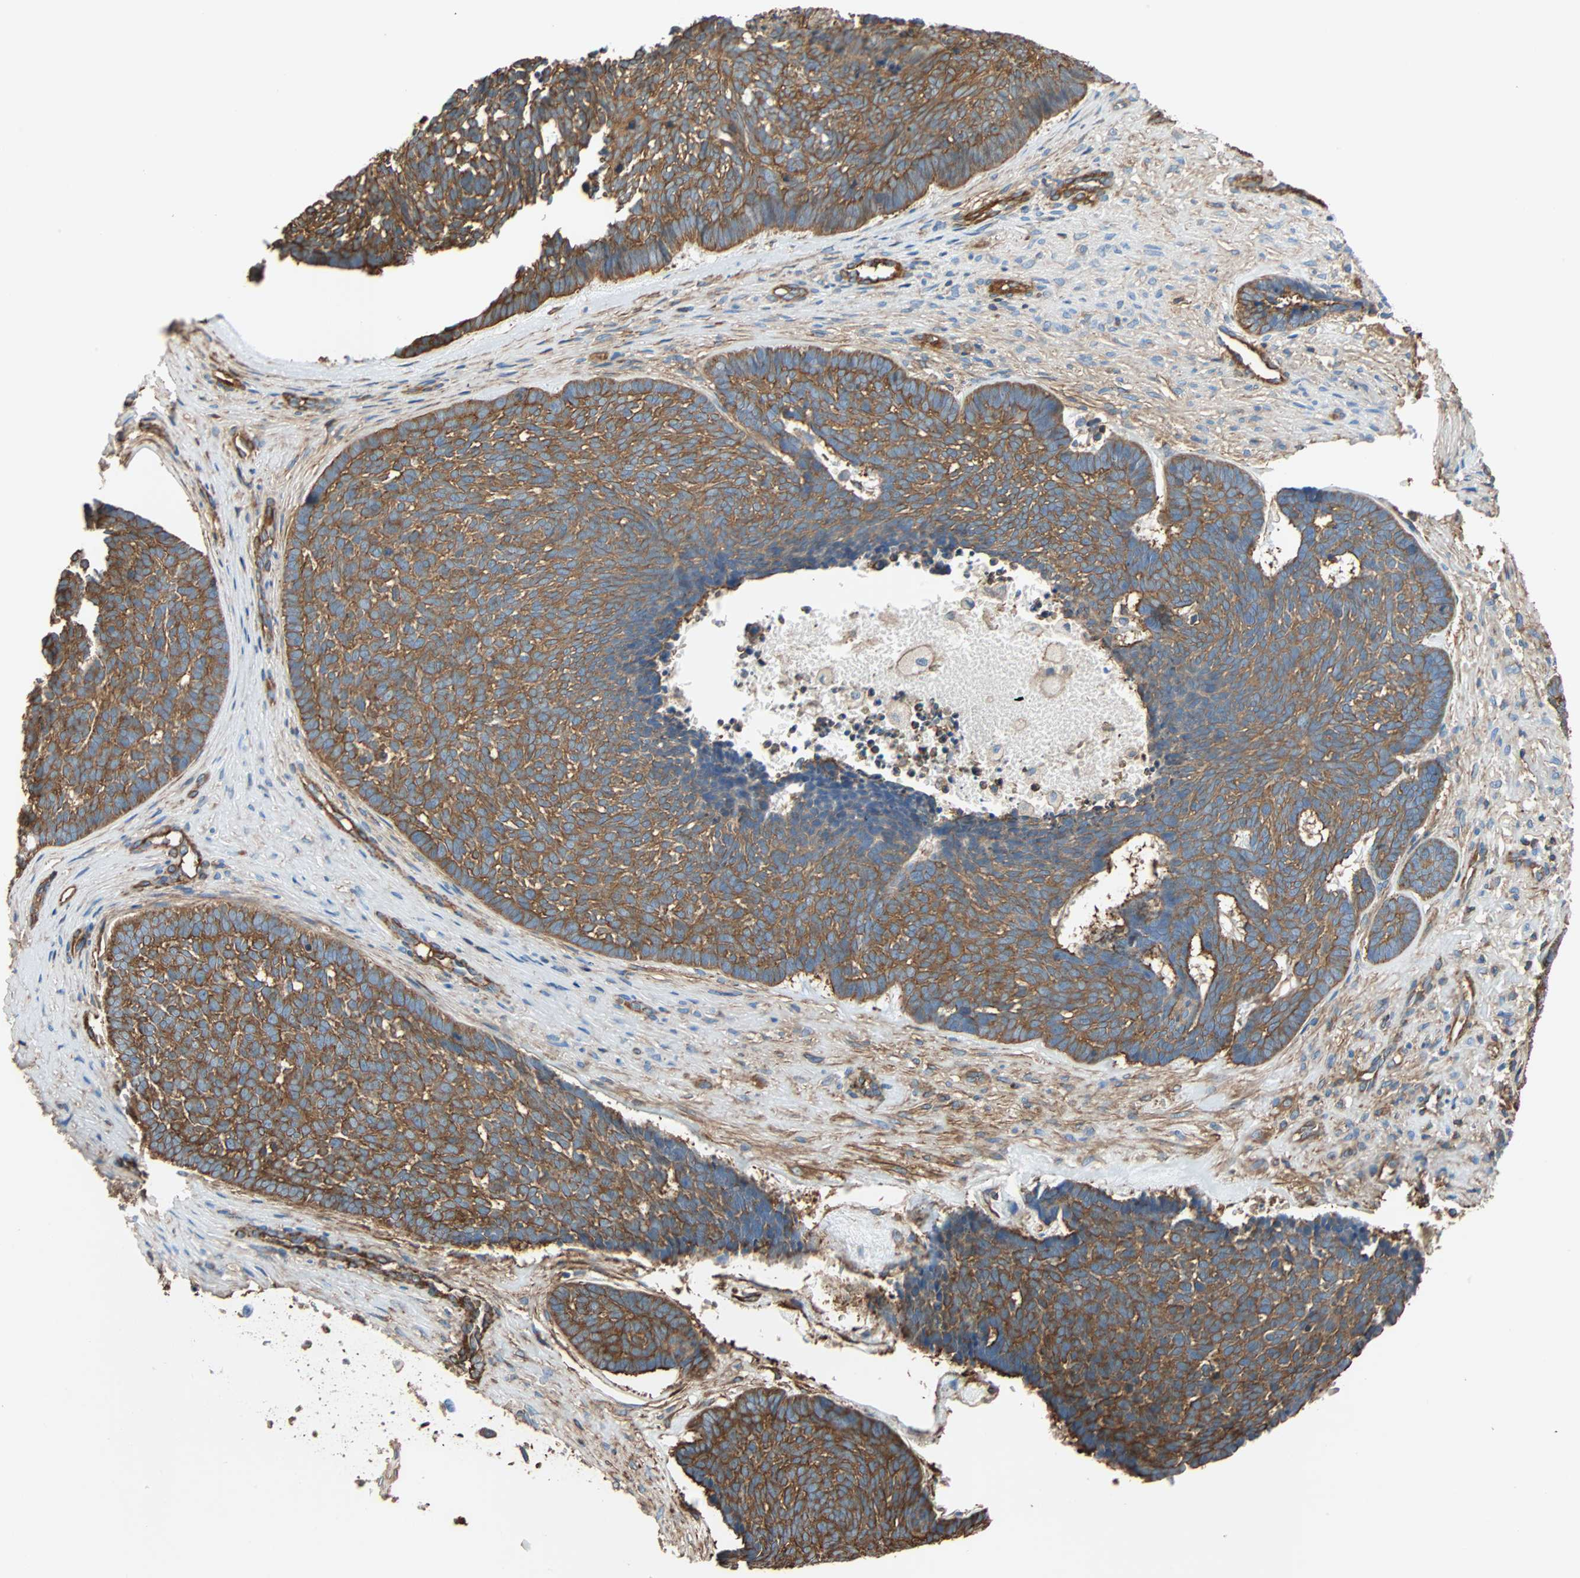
{"staining": {"intensity": "moderate", "quantity": ">75%", "location": "cytoplasmic/membranous"}, "tissue": "skin cancer", "cell_type": "Tumor cells", "image_type": "cancer", "snomed": [{"axis": "morphology", "description": "Basal cell carcinoma"}, {"axis": "topography", "description": "Skin"}], "caption": "IHC of skin cancer demonstrates medium levels of moderate cytoplasmic/membranous positivity in approximately >75% of tumor cells.", "gene": "GALNT10", "patient": {"sex": "male", "age": 84}}